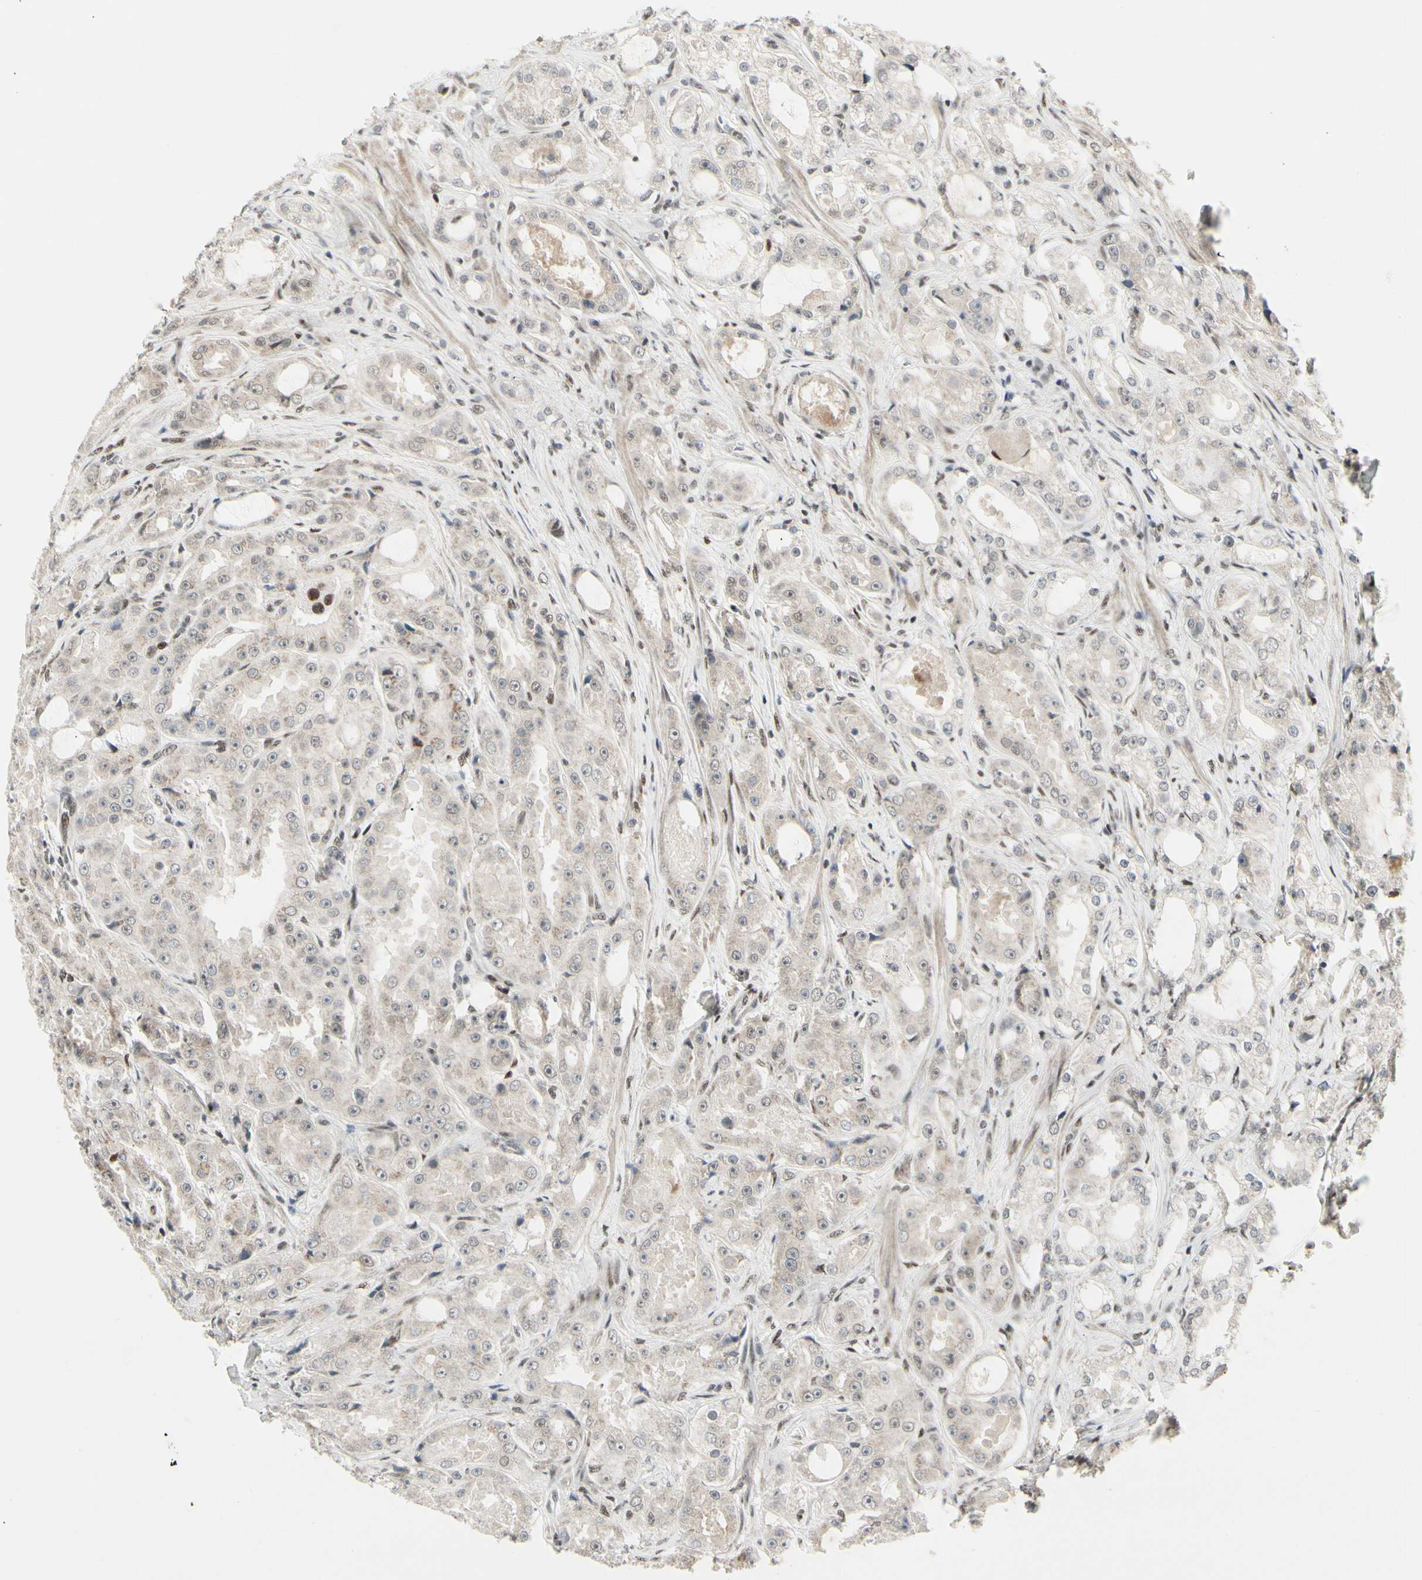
{"staining": {"intensity": "moderate", "quantity": "<25%", "location": "cytoplasmic/membranous"}, "tissue": "prostate cancer", "cell_type": "Tumor cells", "image_type": "cancer", "snomed": [{"axis": "morphology", "description": "Adenocarcinoma, High grade"}, {"axis": "topography", "description": "Prostate"}], "caption": "This histopathology image shows prostate cancer stained with immunohistochemistry (IHC) to label a protein in brown. The cytoplasmic/membranous of tumor cells show moderate positivity for the protein. Nuclei are counter-stained blue.", "gene": "FOXJ2", "patient": {"sex": "male", "age": 73}}